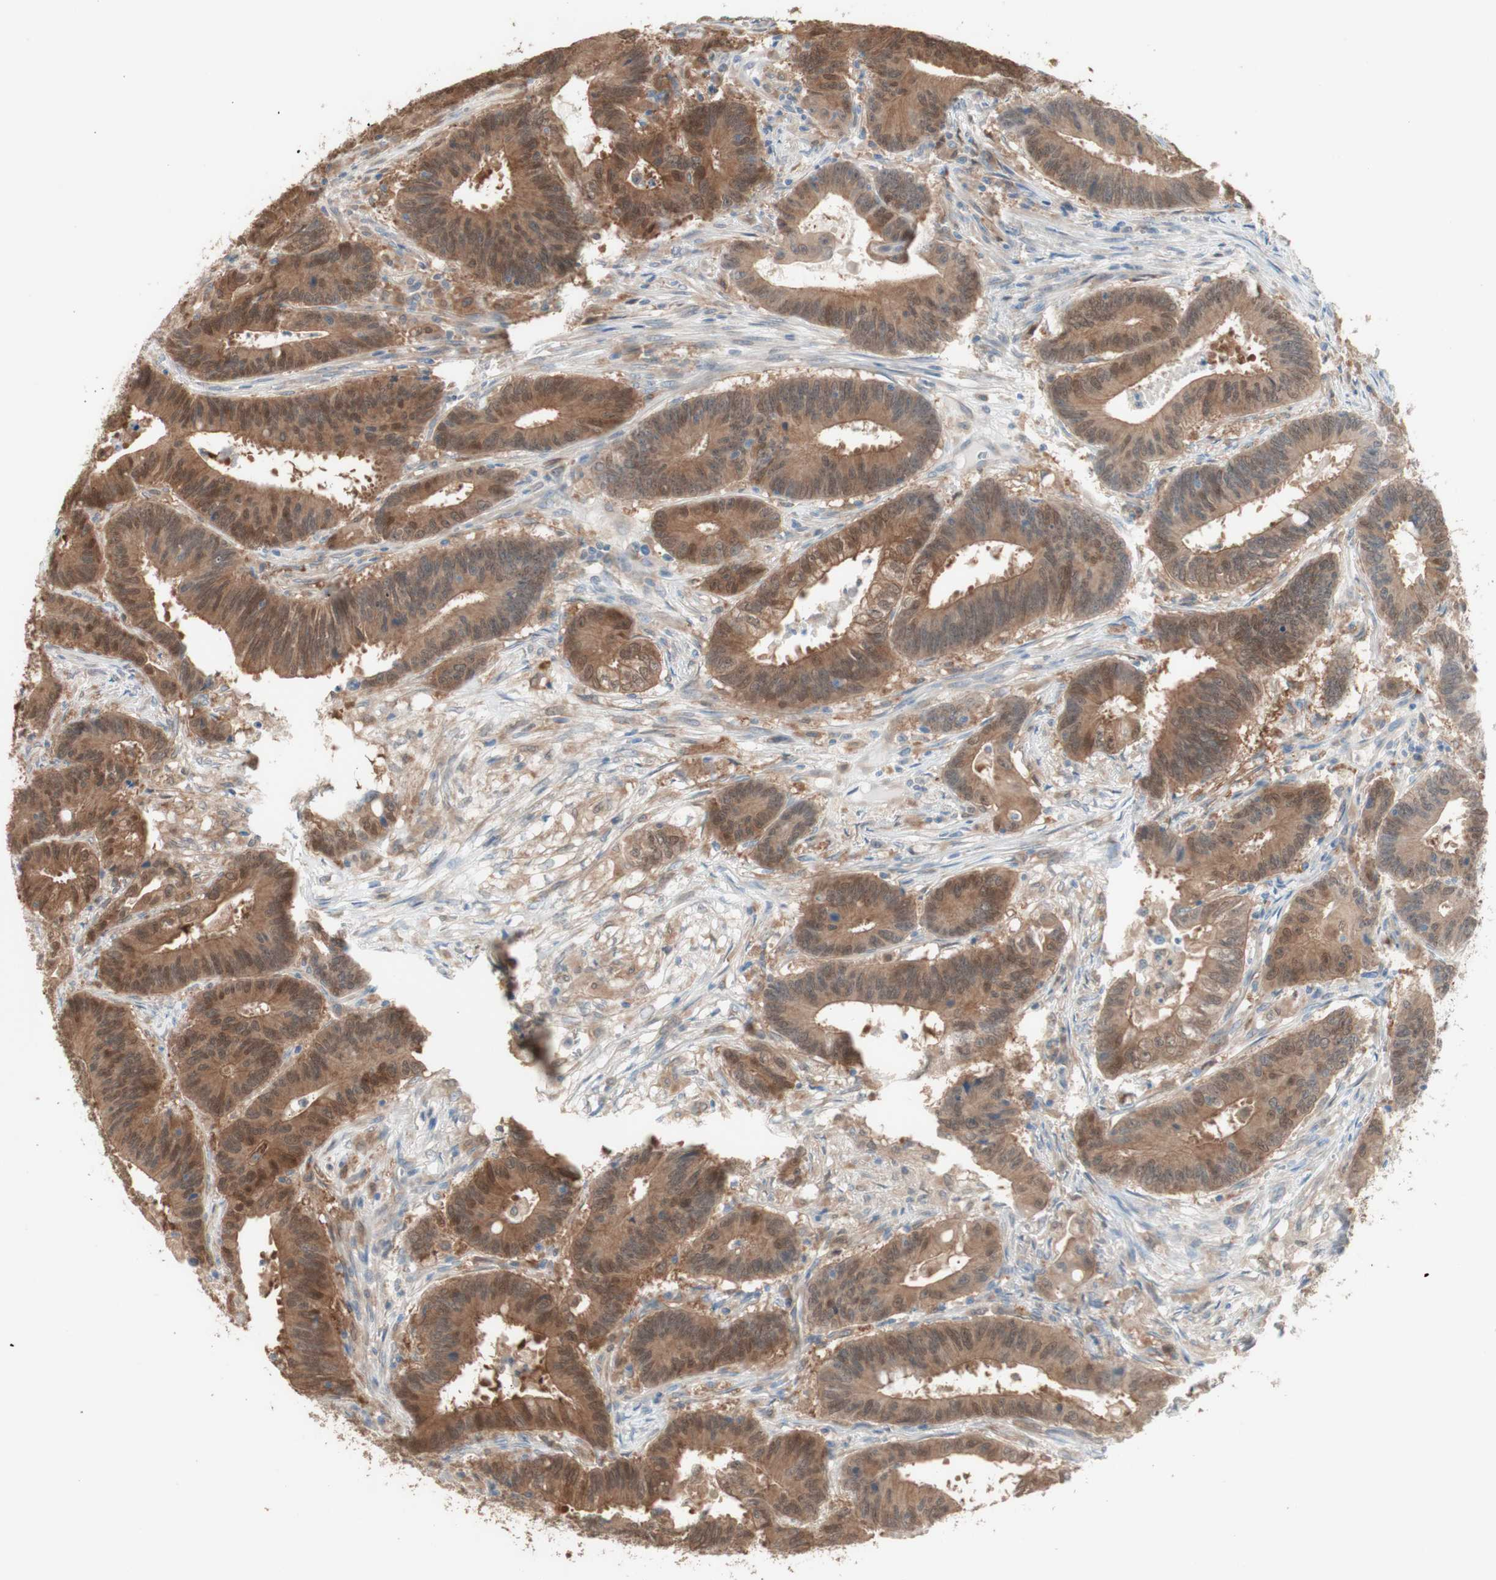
{"staining": {"intensity": "moderate", "quantity": ">75%", "location": "cytoplasmic/membranous,nuclear"}, "tissue": "colorectal cancer", "cell_type": "Tumor cells", "image_type": "cancer", "snomed": [{"axis": "morphology", "description": "Adenocarcinoma, NOS"}, {"axis": "topography", "description": "Colon"}], "caption": "Immunohistochemical staining of colorectal adenocarcinoma exhibits moderate cytoplasmic/membranous and nuclear protein positivity in about >75% of tumor cells. (Brightfield microscopy of DAB IHC at high magnification).", "gene": "COMT", "patient": {"sex": "male", "age": 45}}